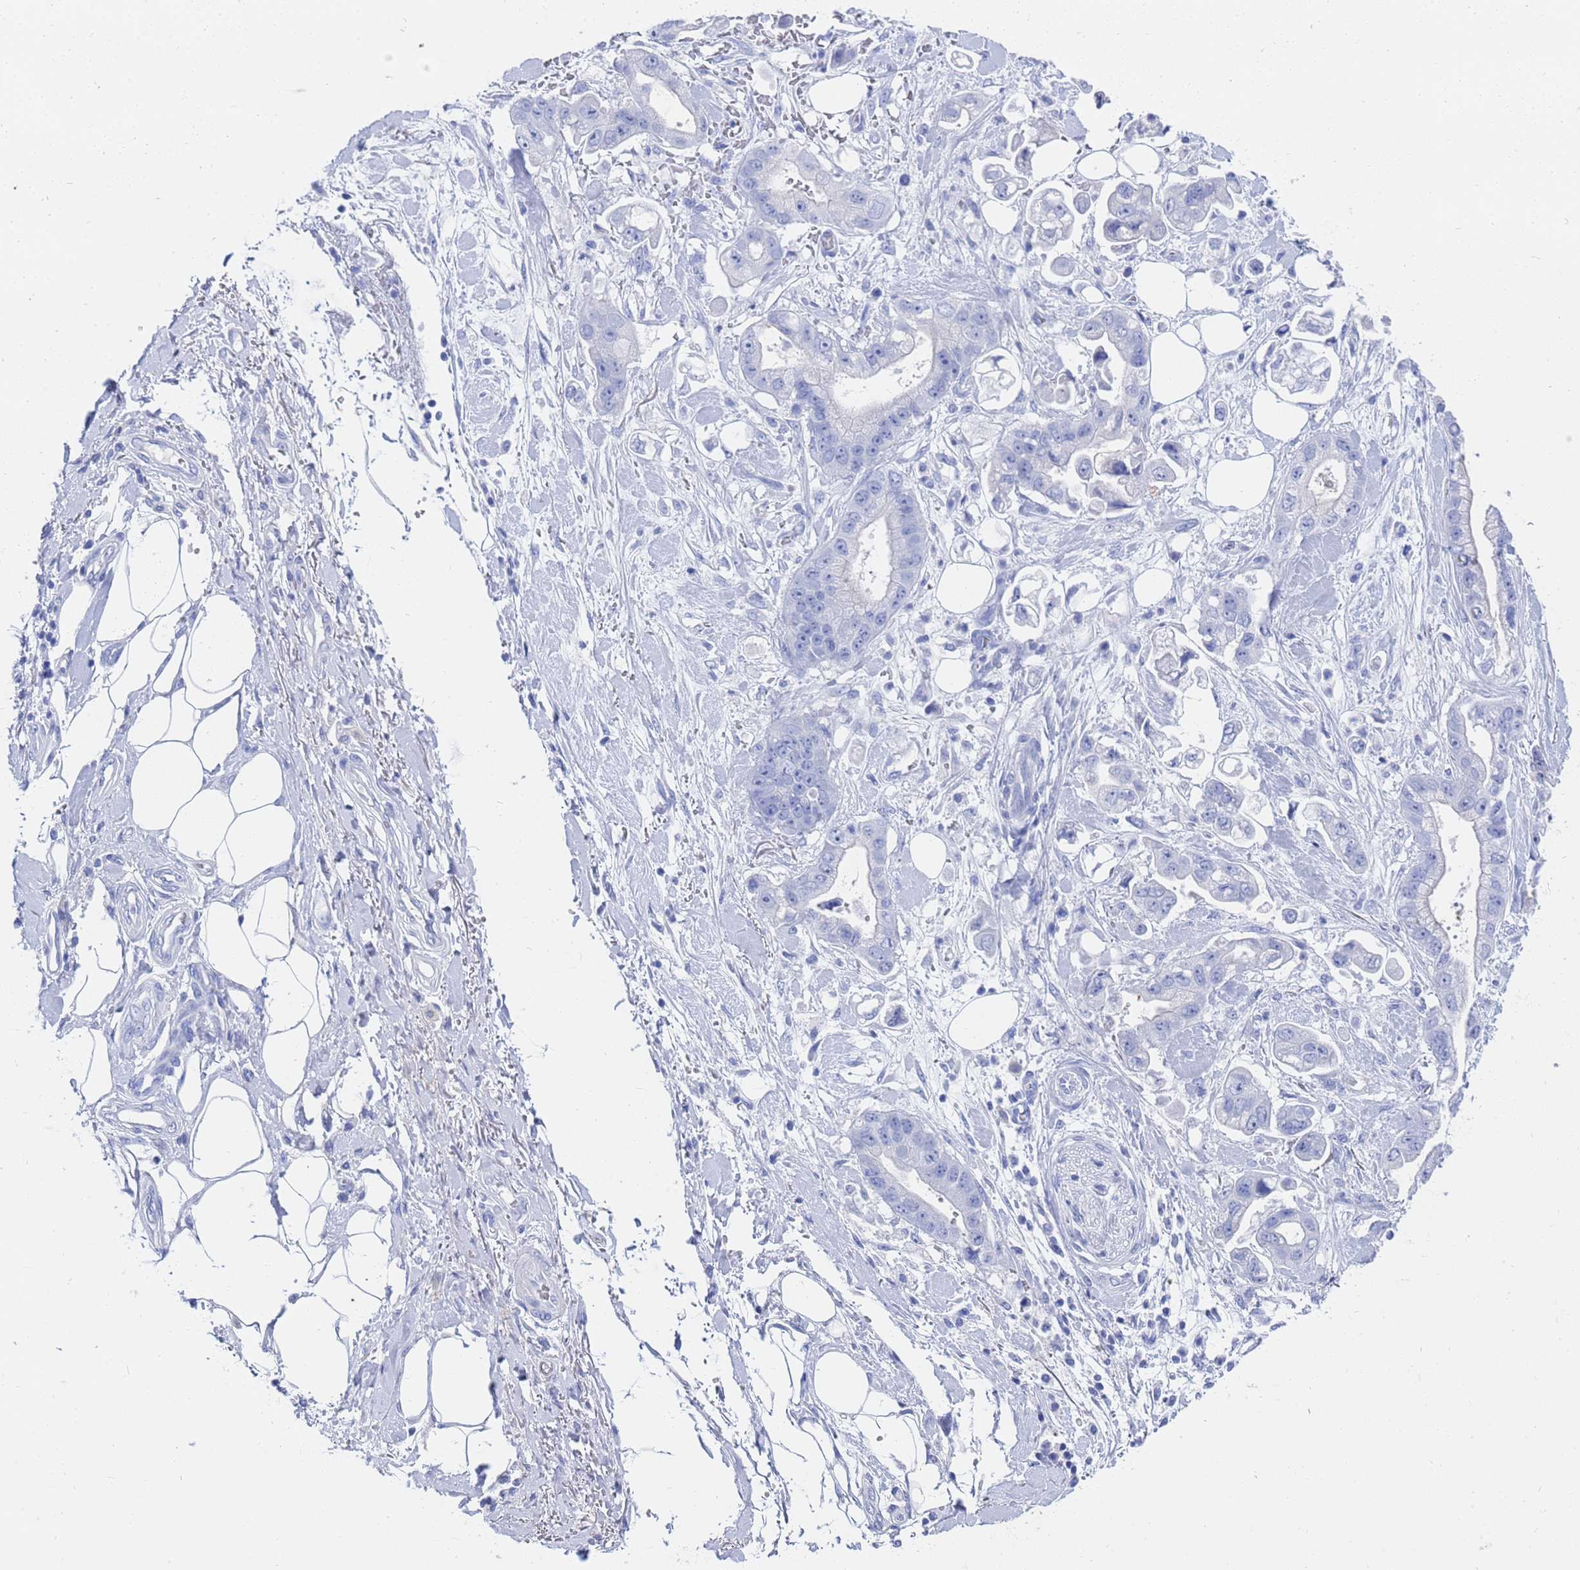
{"staining": {"intensity": "negative", "quantity": "none", "location": "none"}, "tissue": "stomach cancer", "cell_type": "Tumor cells", "image_type": "cancer", "snomed": [{"axis": "morphology", "description": "Adenocarcinoma, NOS"}, {"axis": "topography", "description": "Stomach"}], "caption": "Human stomach cancer stained for a protein using immunohistochemistry (IHC) exhibits no expression in tumor cells.", "gene": "GGT1", "patient": {"sex": "male", "age": 62}}